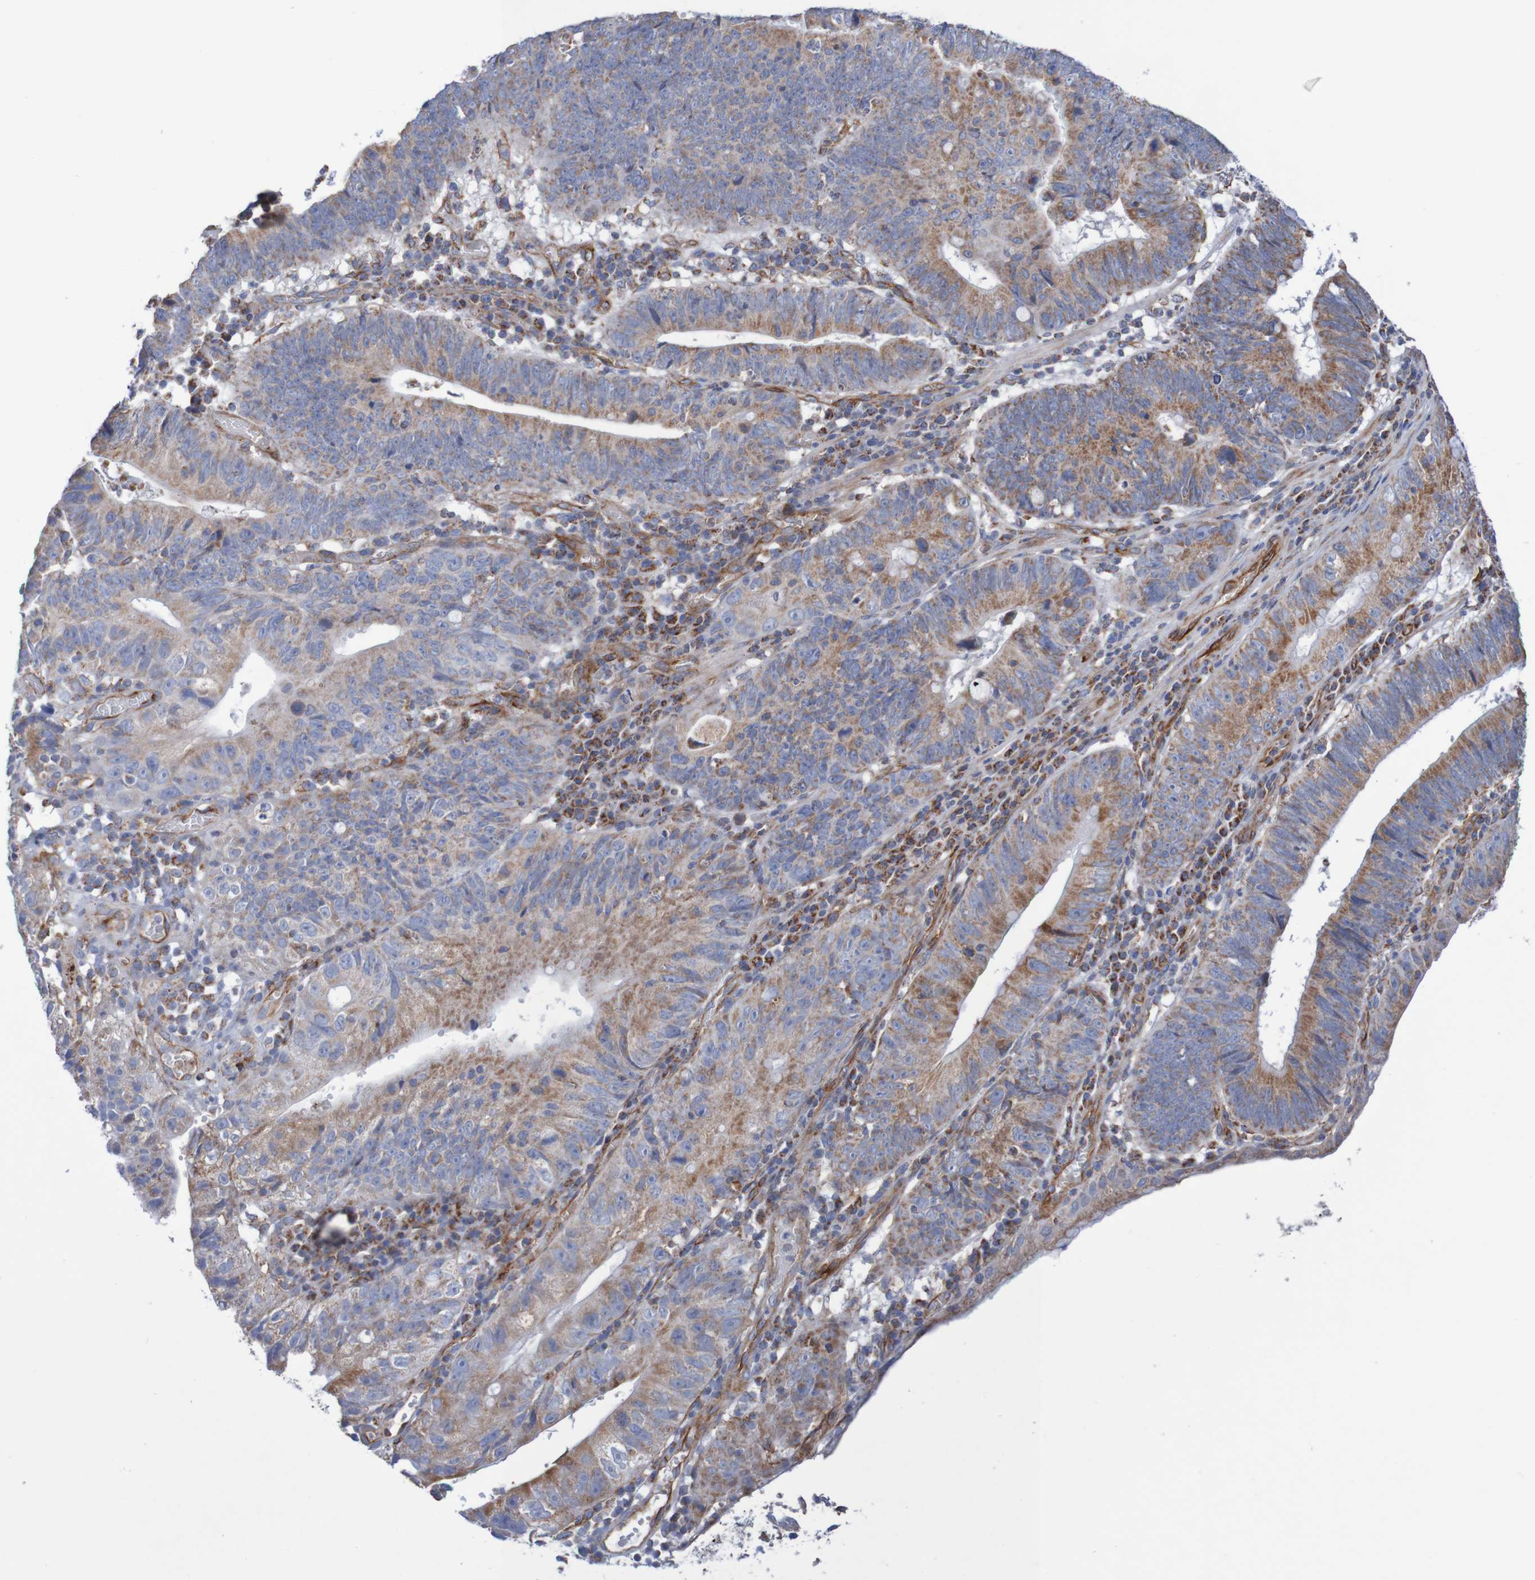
{"staining": {"intensity": "moderate", "quantity": ">75%", "location": "cytoplasmic/membranous"}, "tissue": "stomach cancer", "cell_type": "Tumor cells", "image_type": "cancer", "snomed": [{"axis": "morphology", "description": "Adenocarcinoma, NOS"}, {"axis": "topography", "description": "Stomach"}], "caption": "Immunohistochemistry (IHC) image of stomach cancer stained for a protein (brown), which displays medium levels of moderate cytoplasmic/membranous staining in about >75% of tumor cells.", "gene": "MMEL1", "patient": {"sex": "male", "age": 59}}